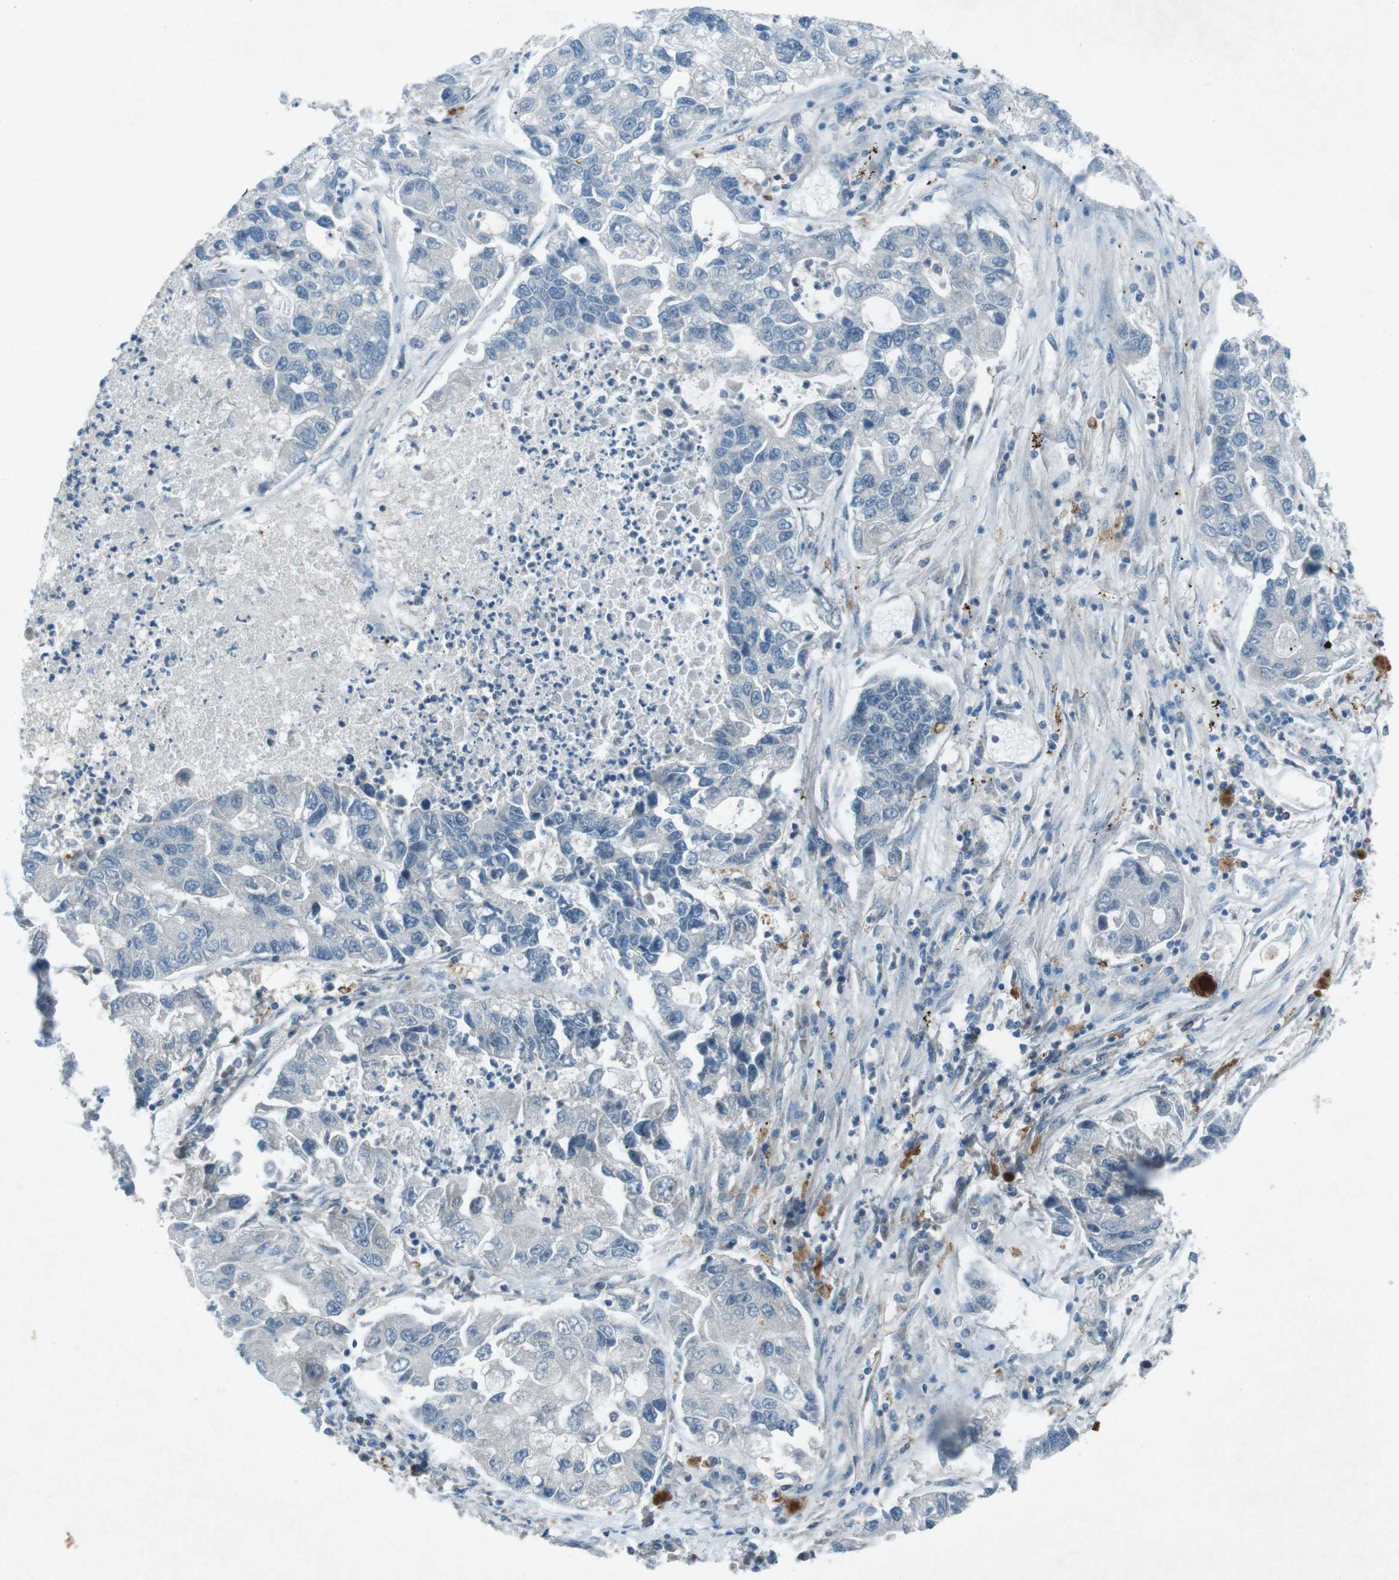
{"staining": {"intensity": "negative", "quantity": "none", "location": "none"}, "tissue": "lung cancer", "cell_type": "Tumor cells", "image_type": "cancer", "snomed": [{"axis": "morphology", "description": "Adenocarcinoma, NOS"}, {"axis": "topography", "description": "Lung"}], "caption": "IHC micrograph of human lung adenocarcinoma stained for a protein (brown), which reveals no expression in tumor cells. (Immunohistochemistry, brightfield microscopy, high magnification).", "gene": "FCRLA", "patient": {"sex": "female", "age": 51}}